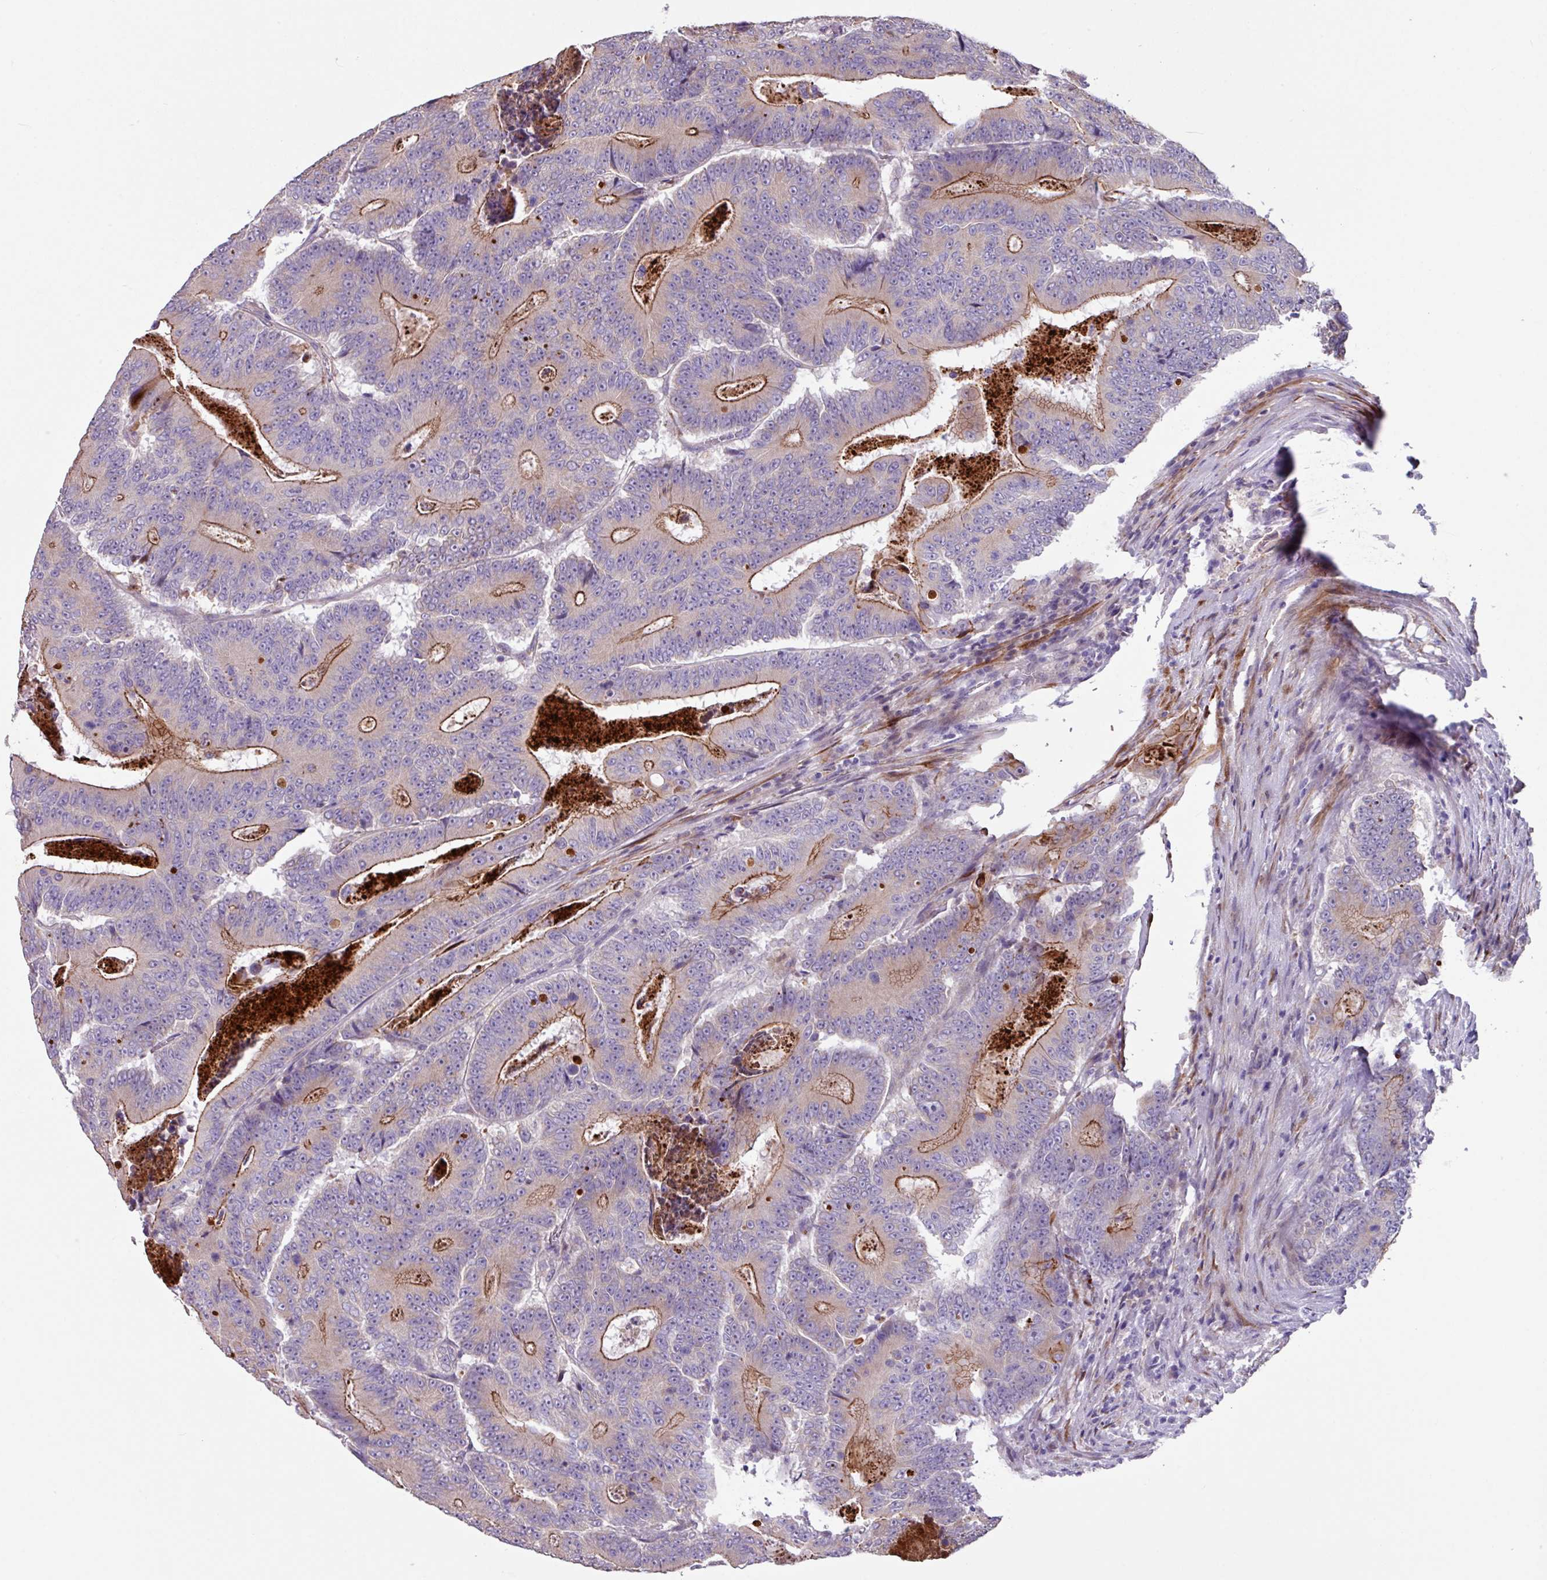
{"staining": {"intensity": "moderate", "quantity": "<25%", "location": "cytoplasmic/membranous"}, "tissue": "colorectal cancer", "cell_type": "Tumor cells", "image_type": "cancer", "snomed": [{"axis": "morphology", "description": "Adenocarcinoma, NOS"}, {"axis": "topography", "description": "Colon"}], "caption": "Adenocarcinoma (colorectal) stained with immunohistochemistry shows moderate cytoplasmic/membranous staining in approximately <25% of tumor cells. The staining was performed using DAB, with brown indicating positive protein expression. Nuclei are stained blue with hematoxylin.", "gene": "IQCJ", "patient": {"sex": "male", "age": 83}}